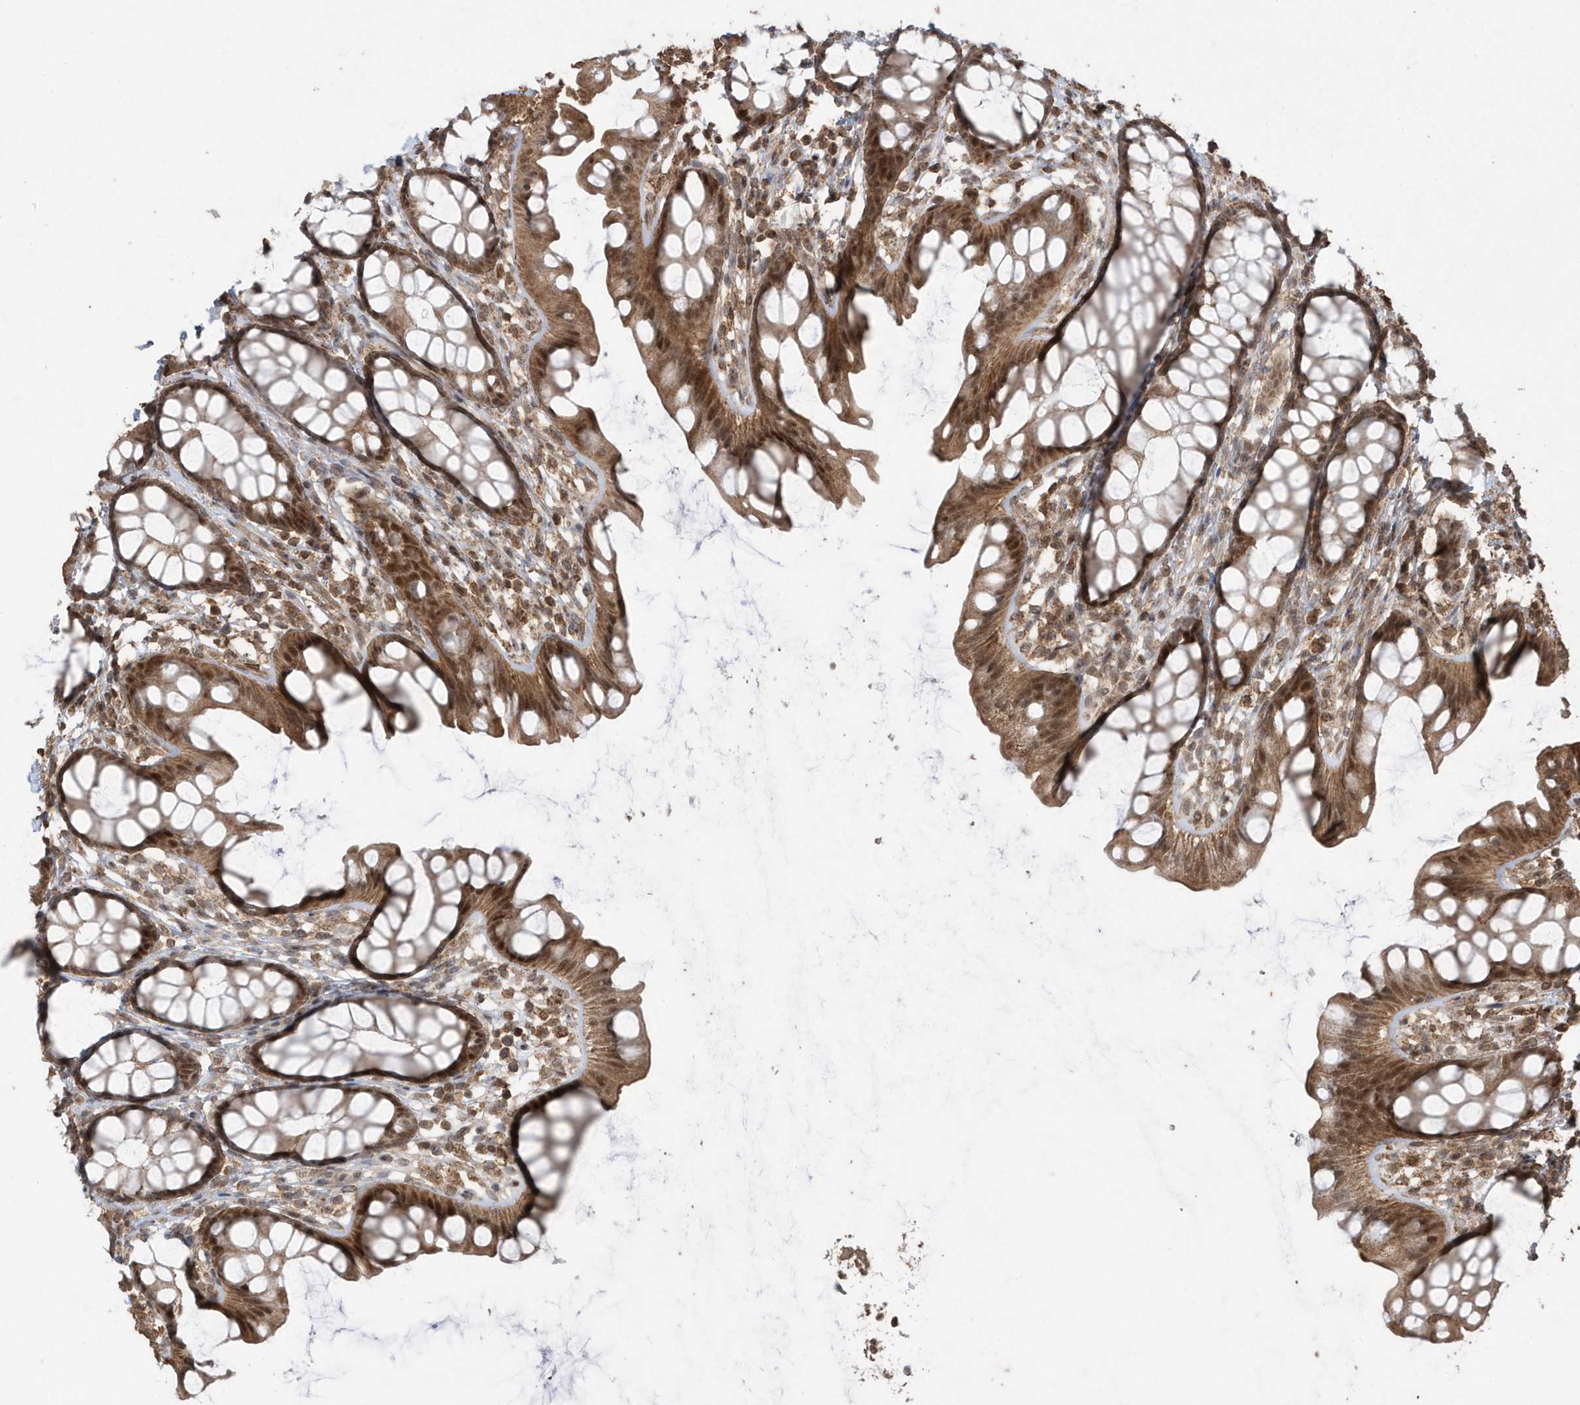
{"staining": {"intensity": "moderate", "quantity": ">75%", "location": "cytoplasmic/membranous,nuclear"}, "tissue": "rectum", "cell_type": "Glandular cells", "image_type": "normal", "snomed": [{"axis": "morphology", "description": "Normal tissue, NOS"}, {"axis": "topography", "description": "Rectum"}], "caption": "Immunohistochemical staining of normal human rectum reveals >75% levels of moderate cytoplasmic/membranous,nuclear protein staining in about >75% of glandular cells. Using DAB (brown) and hematoxylin (blue) stains, captured at high magnification using brightfield microscopy.", "gene": "PAXBP1", "patient": {"sex": "female", "age": 65}}